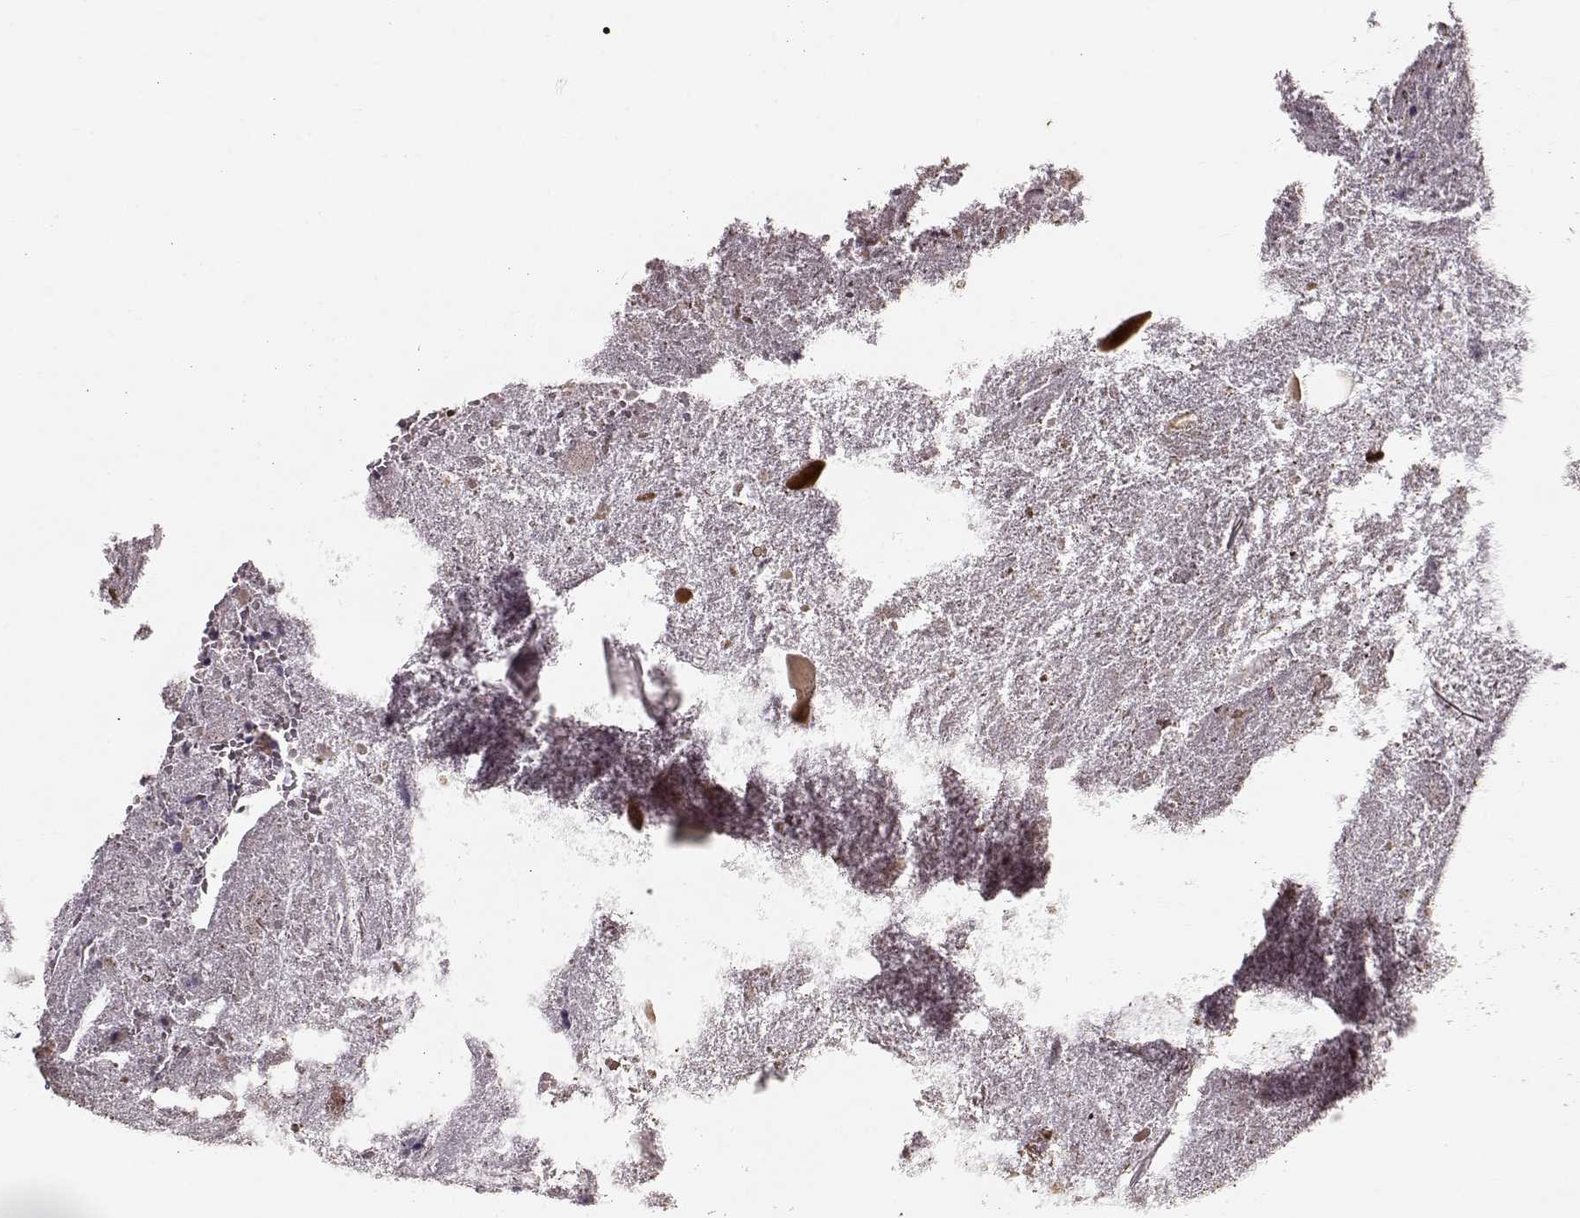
{"staining": {"intensity": "negative", "quantity": "none", "location": "none"}, "tissue": "appendix", "cell_type": "Glandular cells", "image_type": "normal", "snomed": [{"axis": "morphology", "description": "Normal tissue, NOS"}, {"axis": "topography", "description": "Appendix"}], "caption": "The IHC image has no significant positivity in glandular cells of appendix. (IHC, brightfield microscopy, high magnification).", "gene": "POU1F1", "patient": {"sex": "female", "age": 23}}